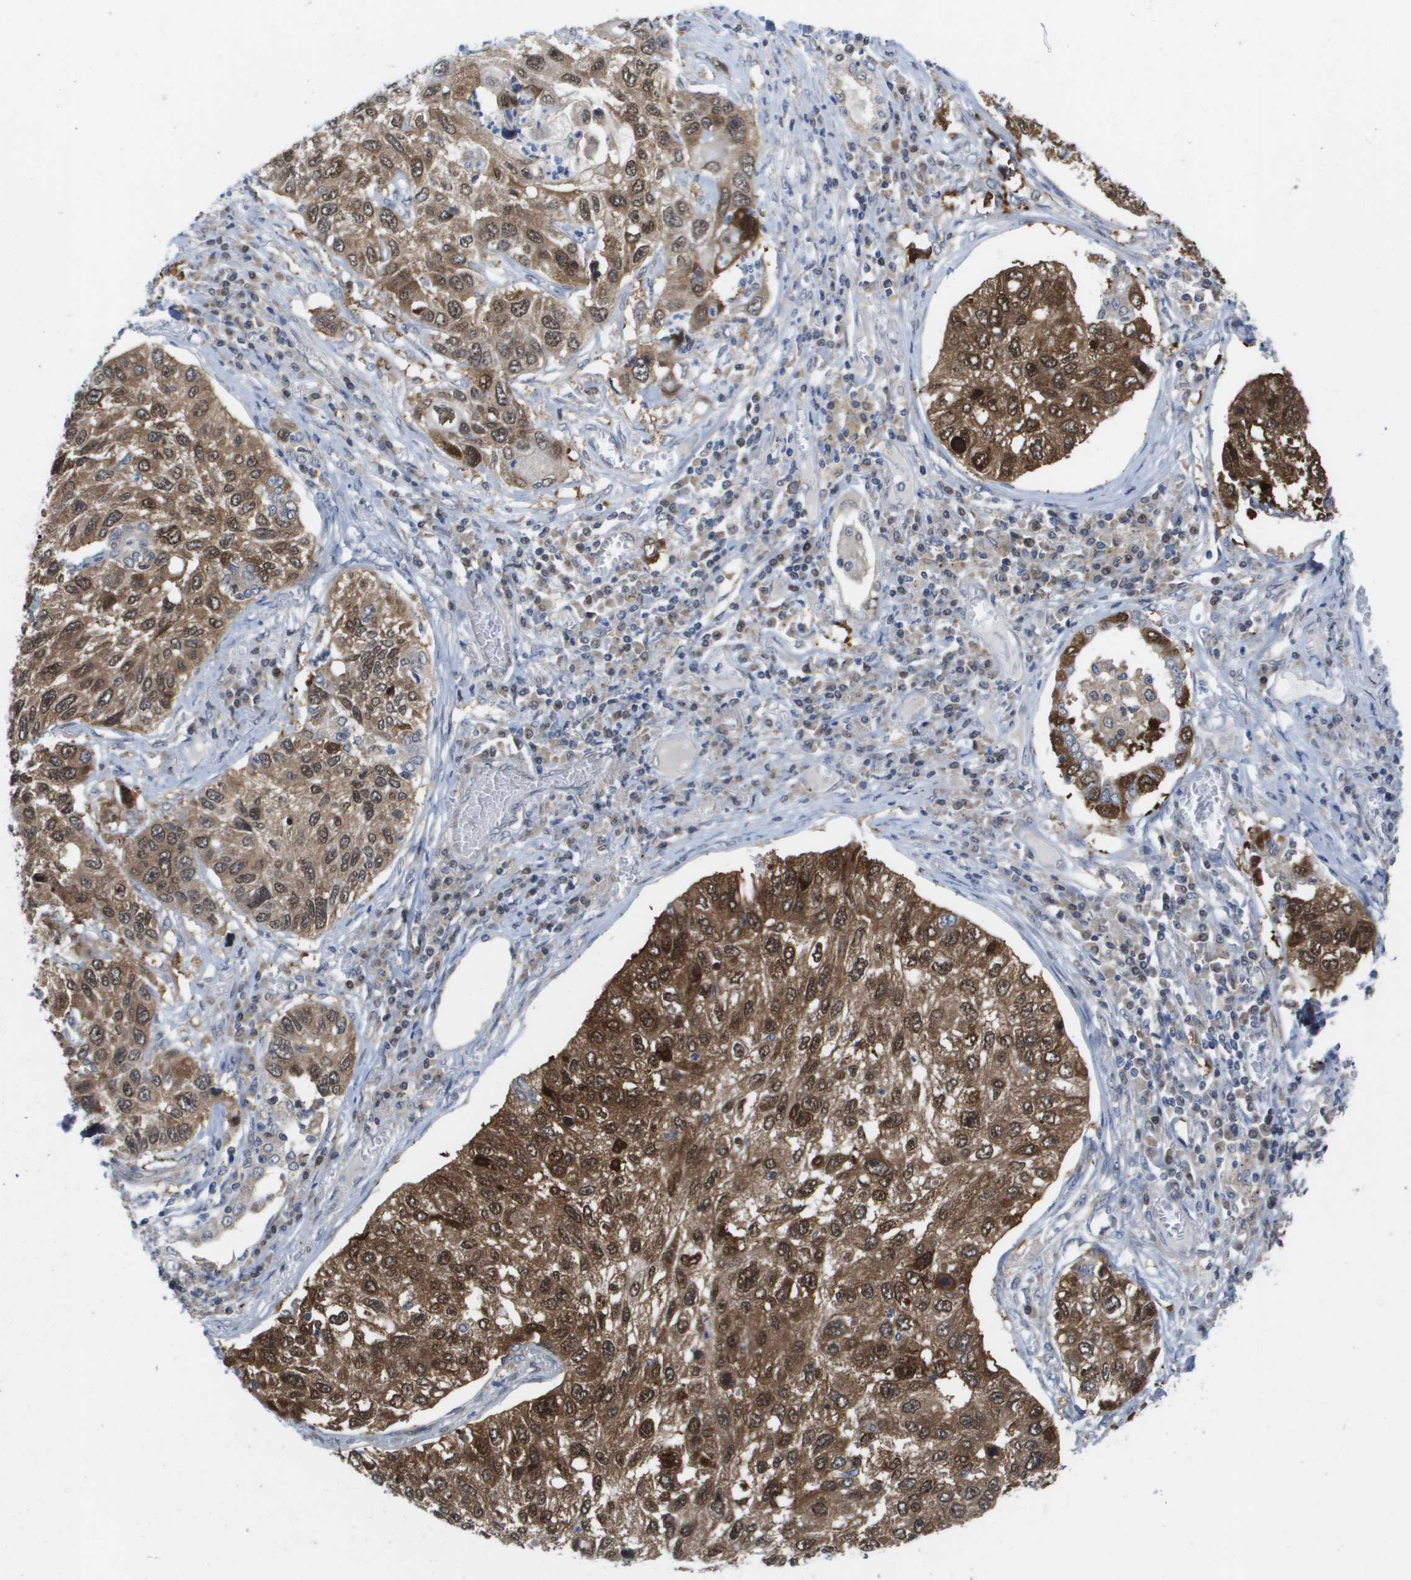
{"staining": {"intensity": "moderate", "quantity": ">75%", "location": "cytoplasmic/membranous,nuclear"}, "tissue": "lung cancer", "cell_type": "Tumor cells", "image_type": "cancer", "snomed": [{"axis": "morphology", "description": "Squamous cell carcinoma, NOS"}, {"axis": "topography", "description": "Lung"}], "caption": "This is an image of immunohistochemistry (IHC) staining of lung cancer, which shows moderate positivity in the cytoplasmic/membranous and nuclear of tumor cells.", "gene": "FKBP4", "patient": {"sex": "male", "age": 71}}